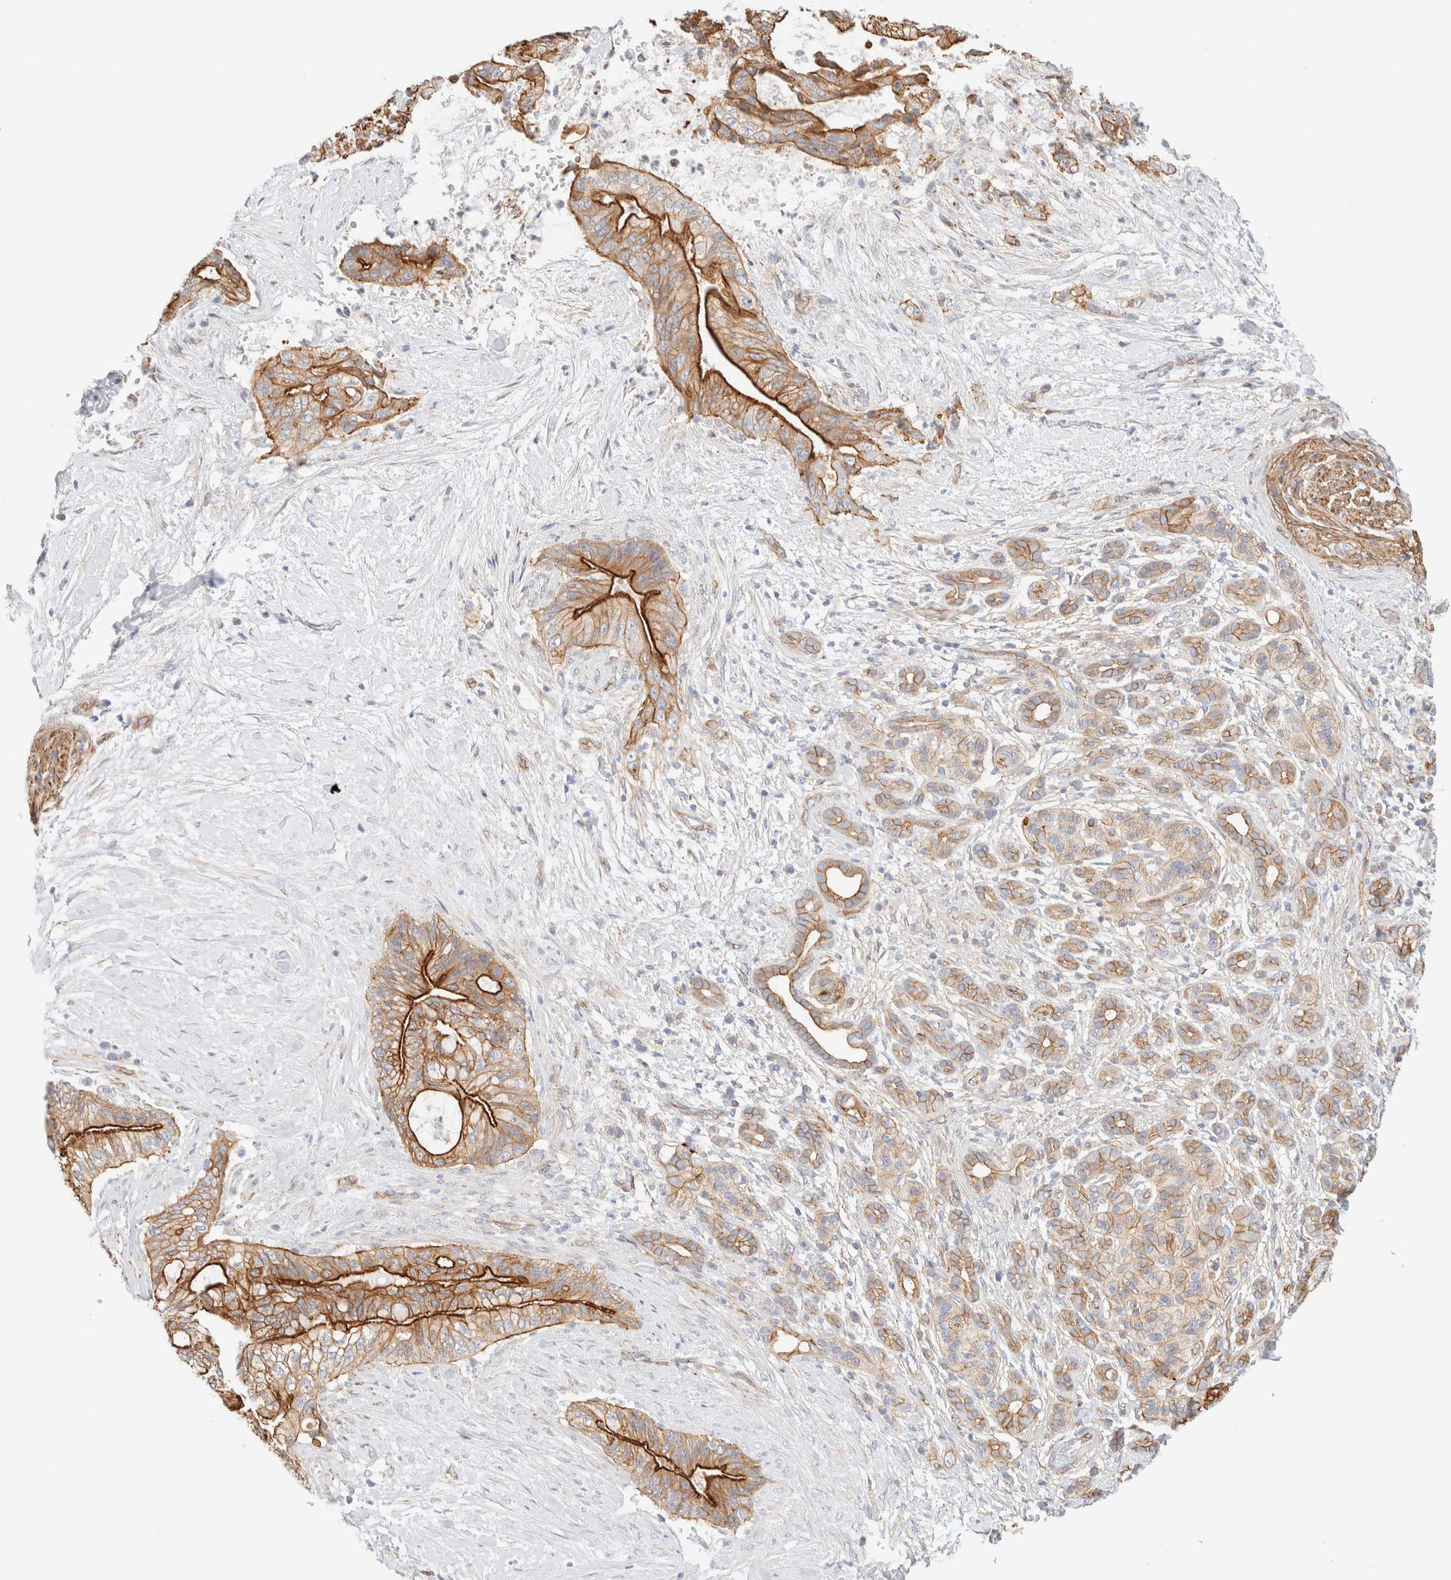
{"staining": {"intensity": "strong", "quantity": ">75%", "location": "cytoplasmic/membranous"}, "tissue": "pancreatic cancer", "cell_type": "Tumor cells", "image_type": "cancer", "snomed": [{"axis": "morphology", "description": "Adenocarcinoma, NOS"}, {"axis": "topography", "description": "Pancreas"}], "caption": "Pancreatic adenocarcinoma was stained to show a protein in brown. There is high levels of strong cytoplasmic/membranous staining in approximately >75% of tumor cells.", "gene": "CYB5R4", "patient": {"sex": "male", "age": 59}}